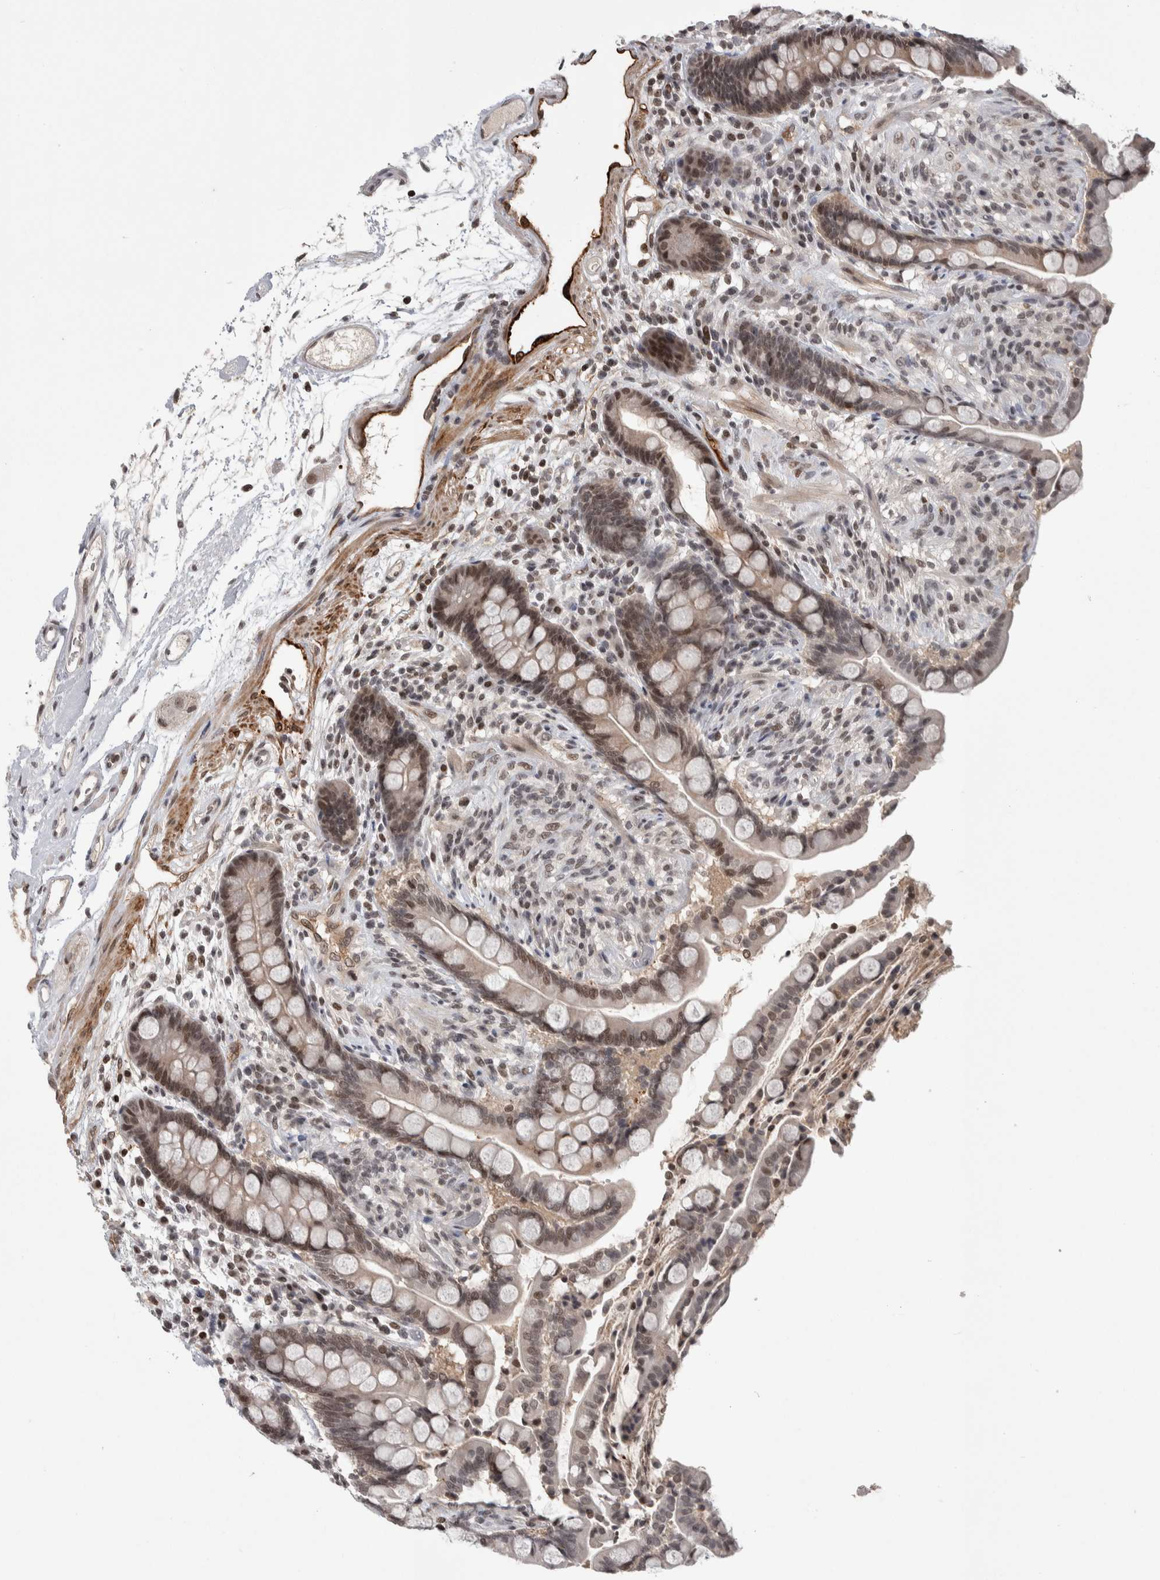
{"staining": {"intensity": "moderate", "quantity": ">75%", "location": "nuclear"}, "tissue": "colon", "cell_type": "Endothelial cells", "image_type": "normal", "snomed": [{"axis": "morphology", "description": "Normal tissue, NOS"}, {"axis": "topography", "description": "Colon"}], "caption": "Benign colon shows moderate nuclear positivity in about >75% of endothelial cells.", "gene": "ZSCAN21", "patient": {"sex": "male", "age": 73}}